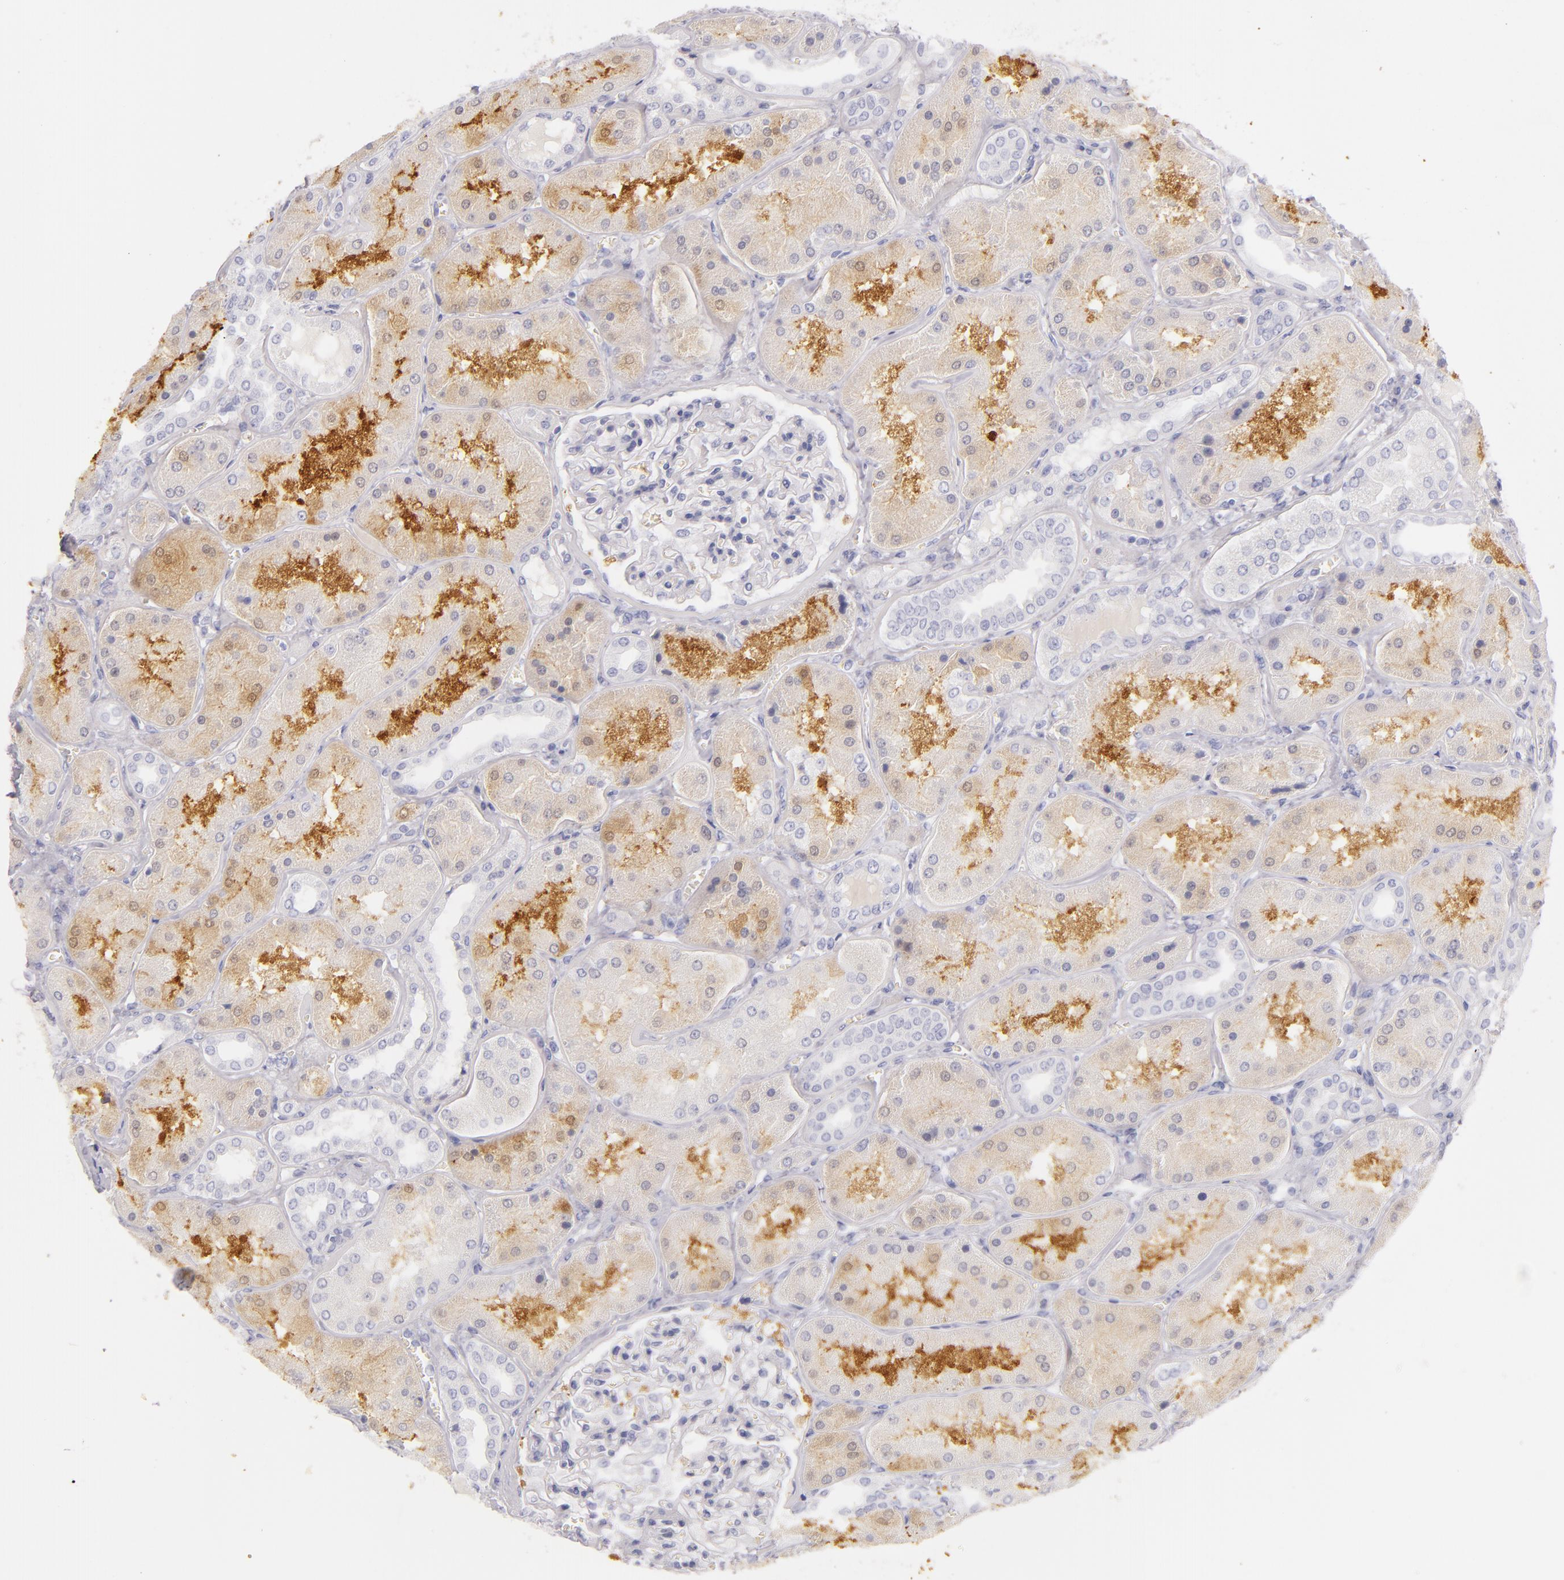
{"staining": {"intensity": "negative", "quantity": "none", "location": "none"}, "tissue": "kidney", "cell_type": "Cells in glomeruli", "image_type": "normal", "snomed": [{"axis": "morphology", "description": "Normal tissue, NOS"}, {"axis": "topography", "description": "Kidney"}], "caption": "The immunohistochemistry (IHC) micrograph has no significant positivity in cells in glomeruli of kidney.", "gene": "FABP1", "patient": {"sex": "female", "age": 56}}